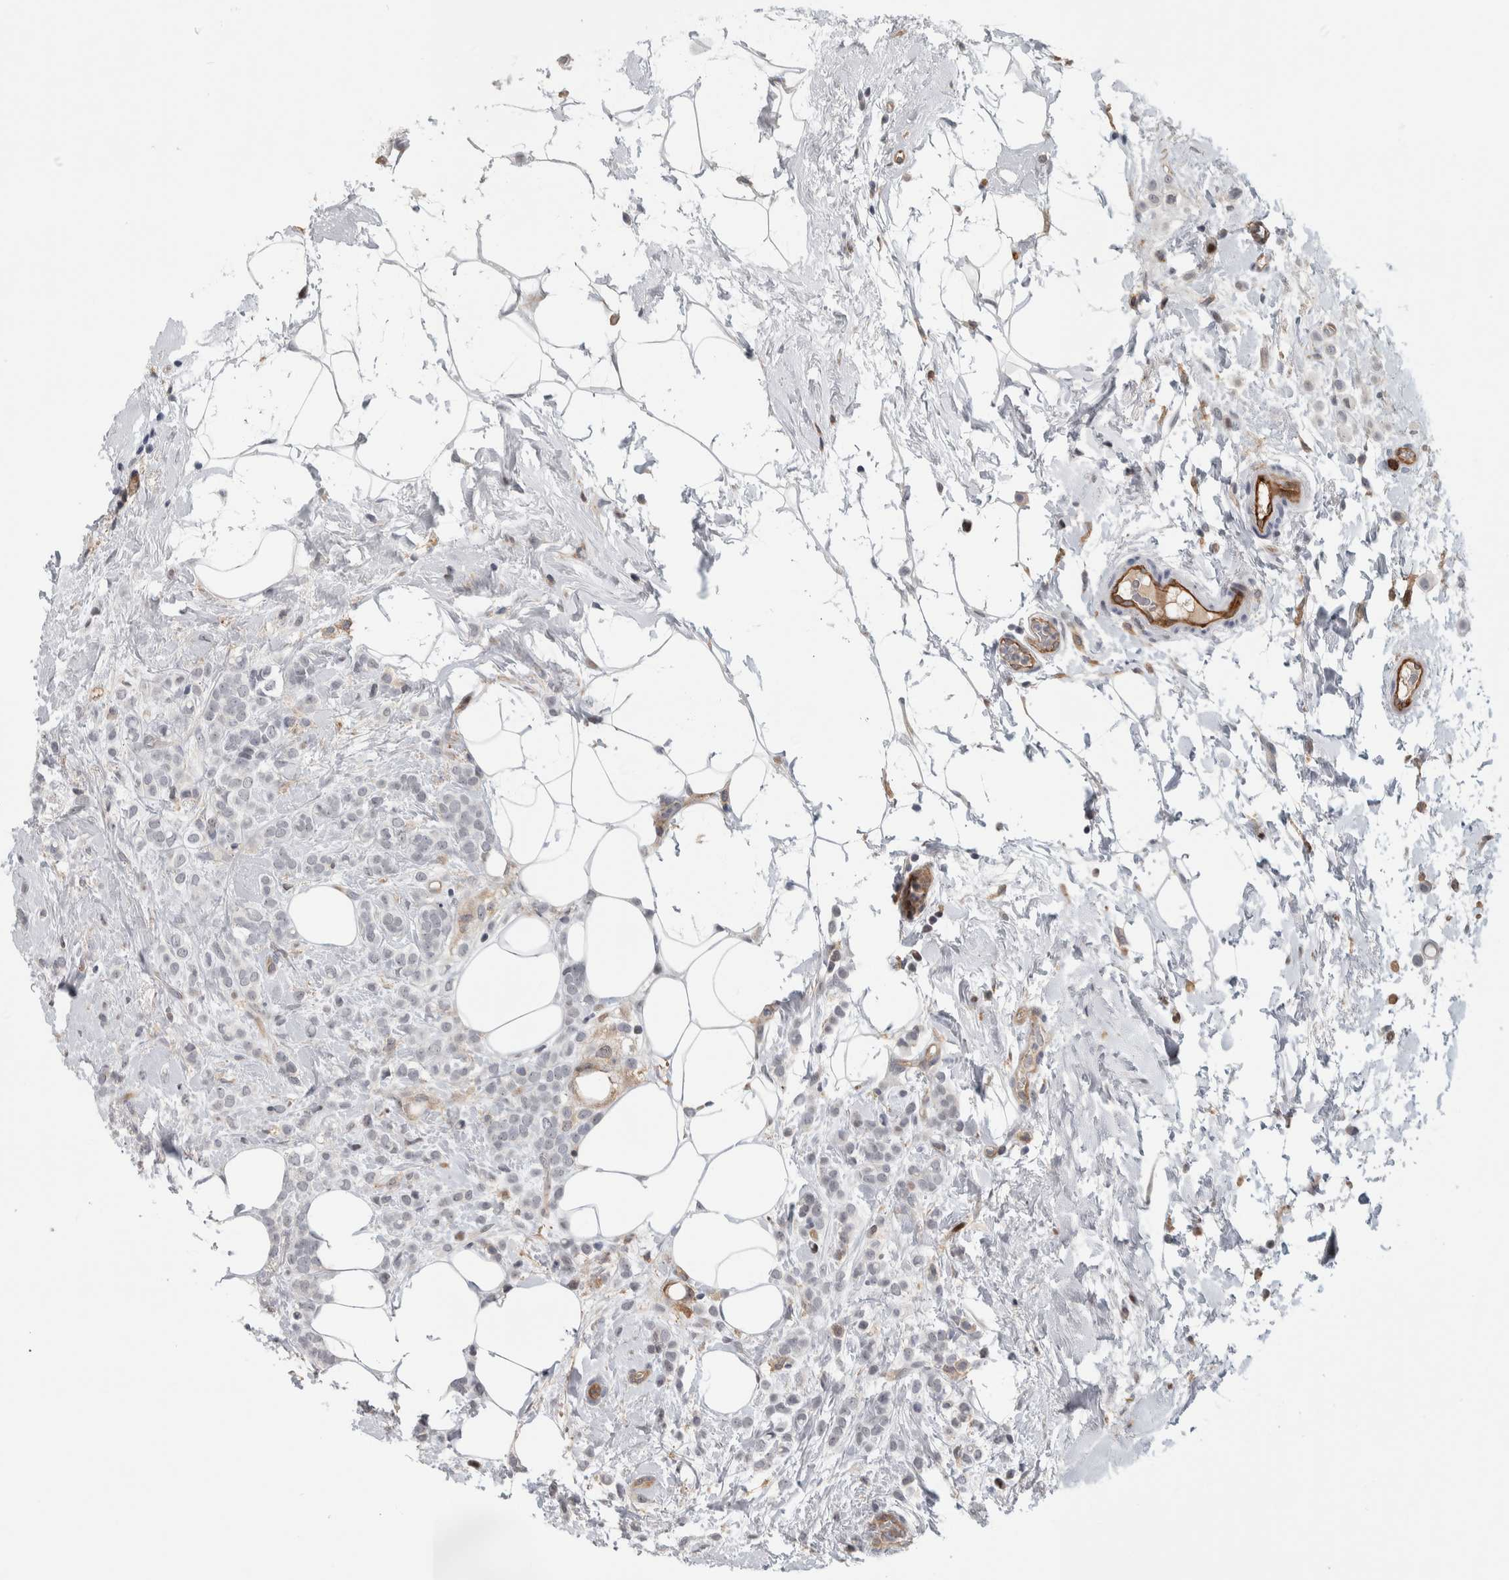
{"staining": {"intensity": "negative", "quantity": "none", "location": "none"}, "tissue": "breast cancer", "cell_type": "Tumor cells", "image_type": "cancer", "snomed": [{"axis": "morphology", "description": "Lobular carcinoma"}, {"axis": "topography", "description": "Breast"}], "caption": "Immunohistochemical staining of human breast lobular carcinoma demonstrates no significant expression in tumor cells.", "gene": "MSL1", "patient": {"sex": "female", "age": 50}}